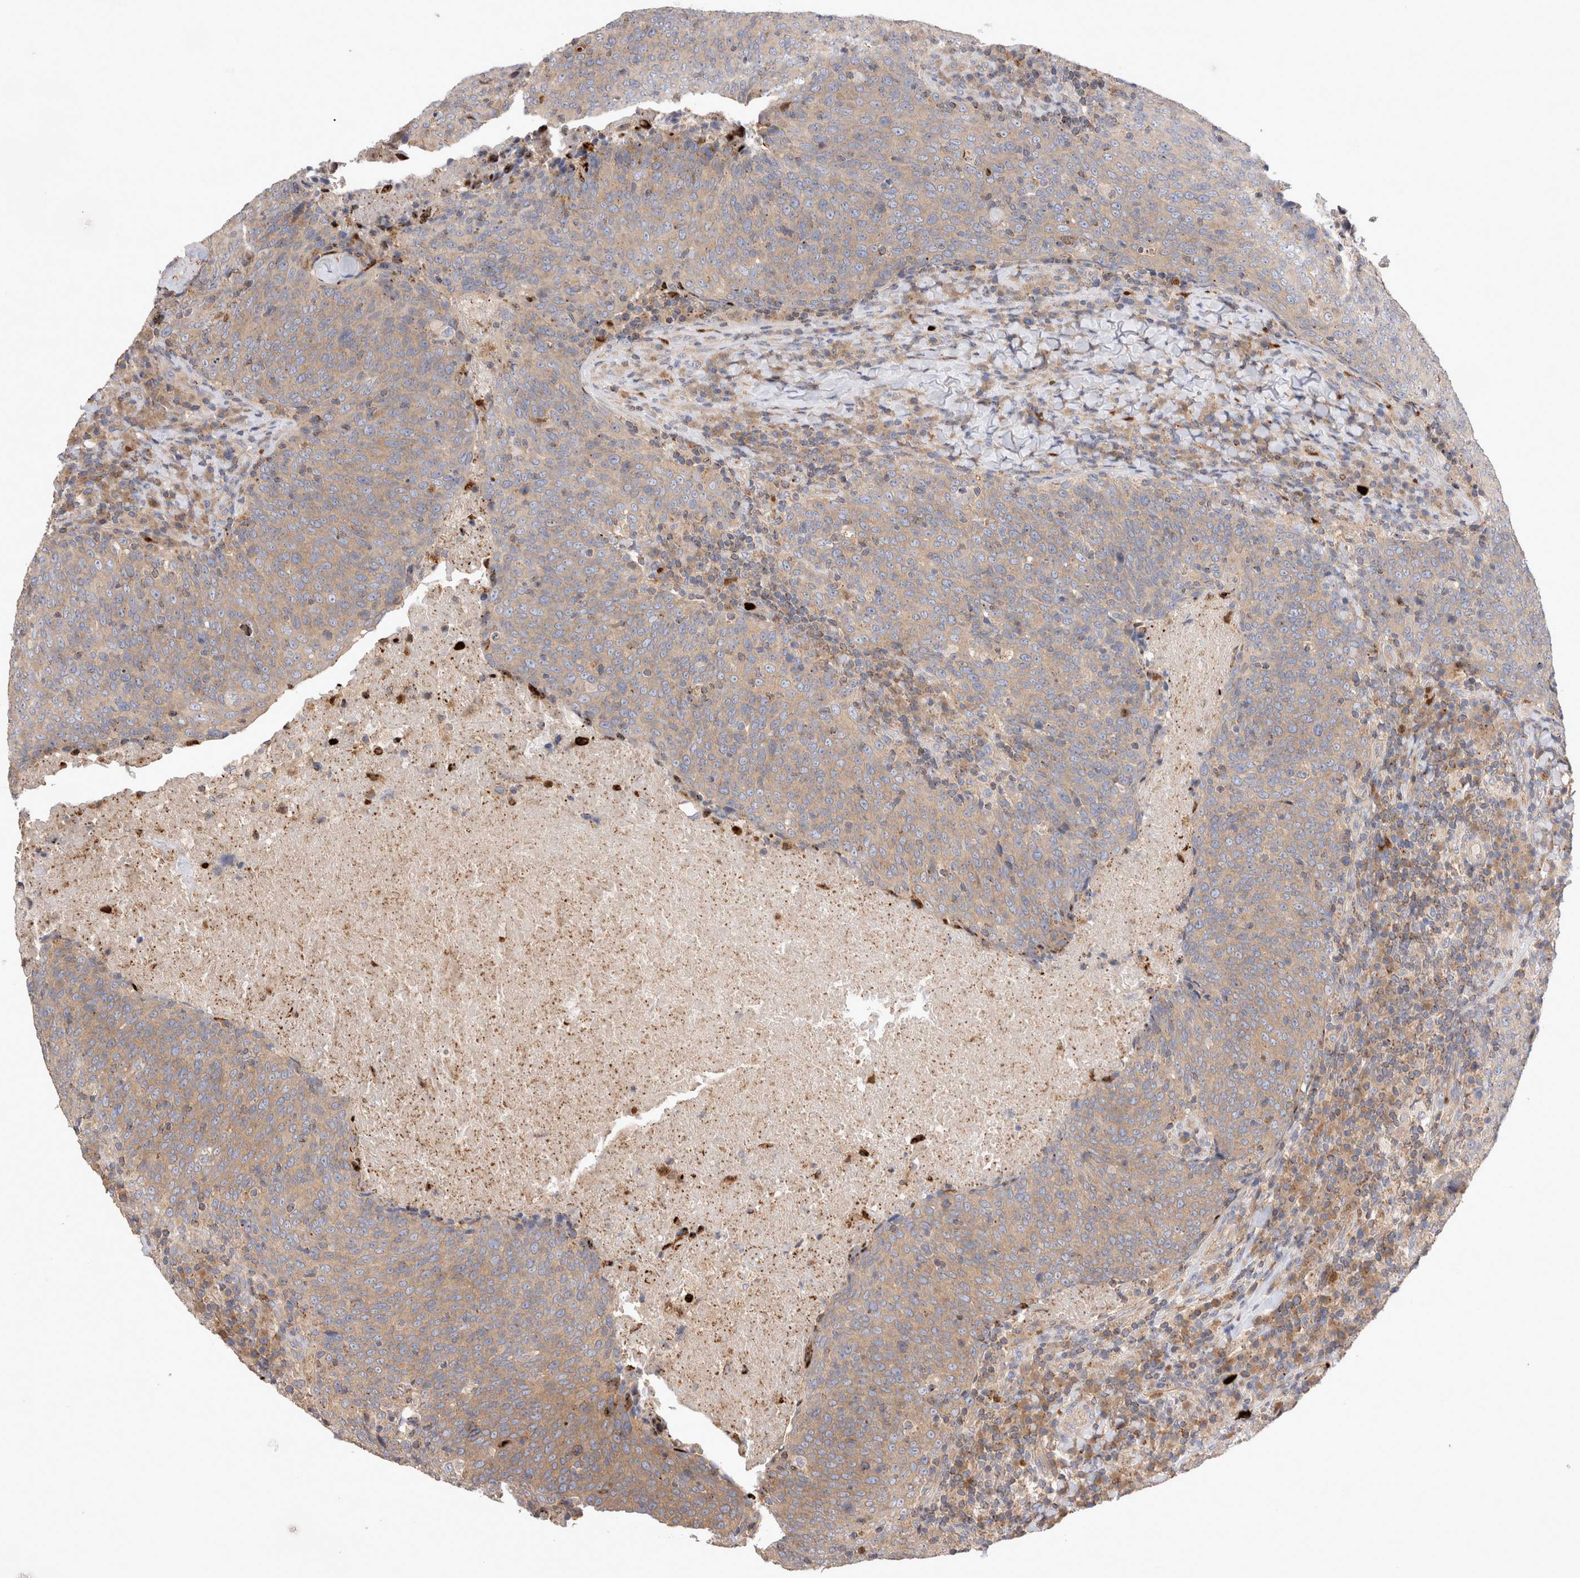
{"staining": {"intensity": "weak", "quantity": ">75%", "location": "cytoplasmic/membranous"}, "tissue": "head and neck cancer", "cell_type": "Tumor cells", "image_type": "cancer", "snomed": [{"axis": "morphology", "description": "Squamous cell carcinoma, NOS"}, {"axis": "morphology", "description": "Squamous cell carcinoma, metastatic, NOS"}, {"axis": "topography", "description": "Lymph node"}, {"axis": "topography", "description": "Head-Neck"}], "caption": "Tumor cells show low levels of weak cytoplasmic/membranous expression in about >75% of cells in metastatic squamous cell carcinoma (head and neck).", "gene": "NXT2", "patient": {"sex": "male", "age": 62}}